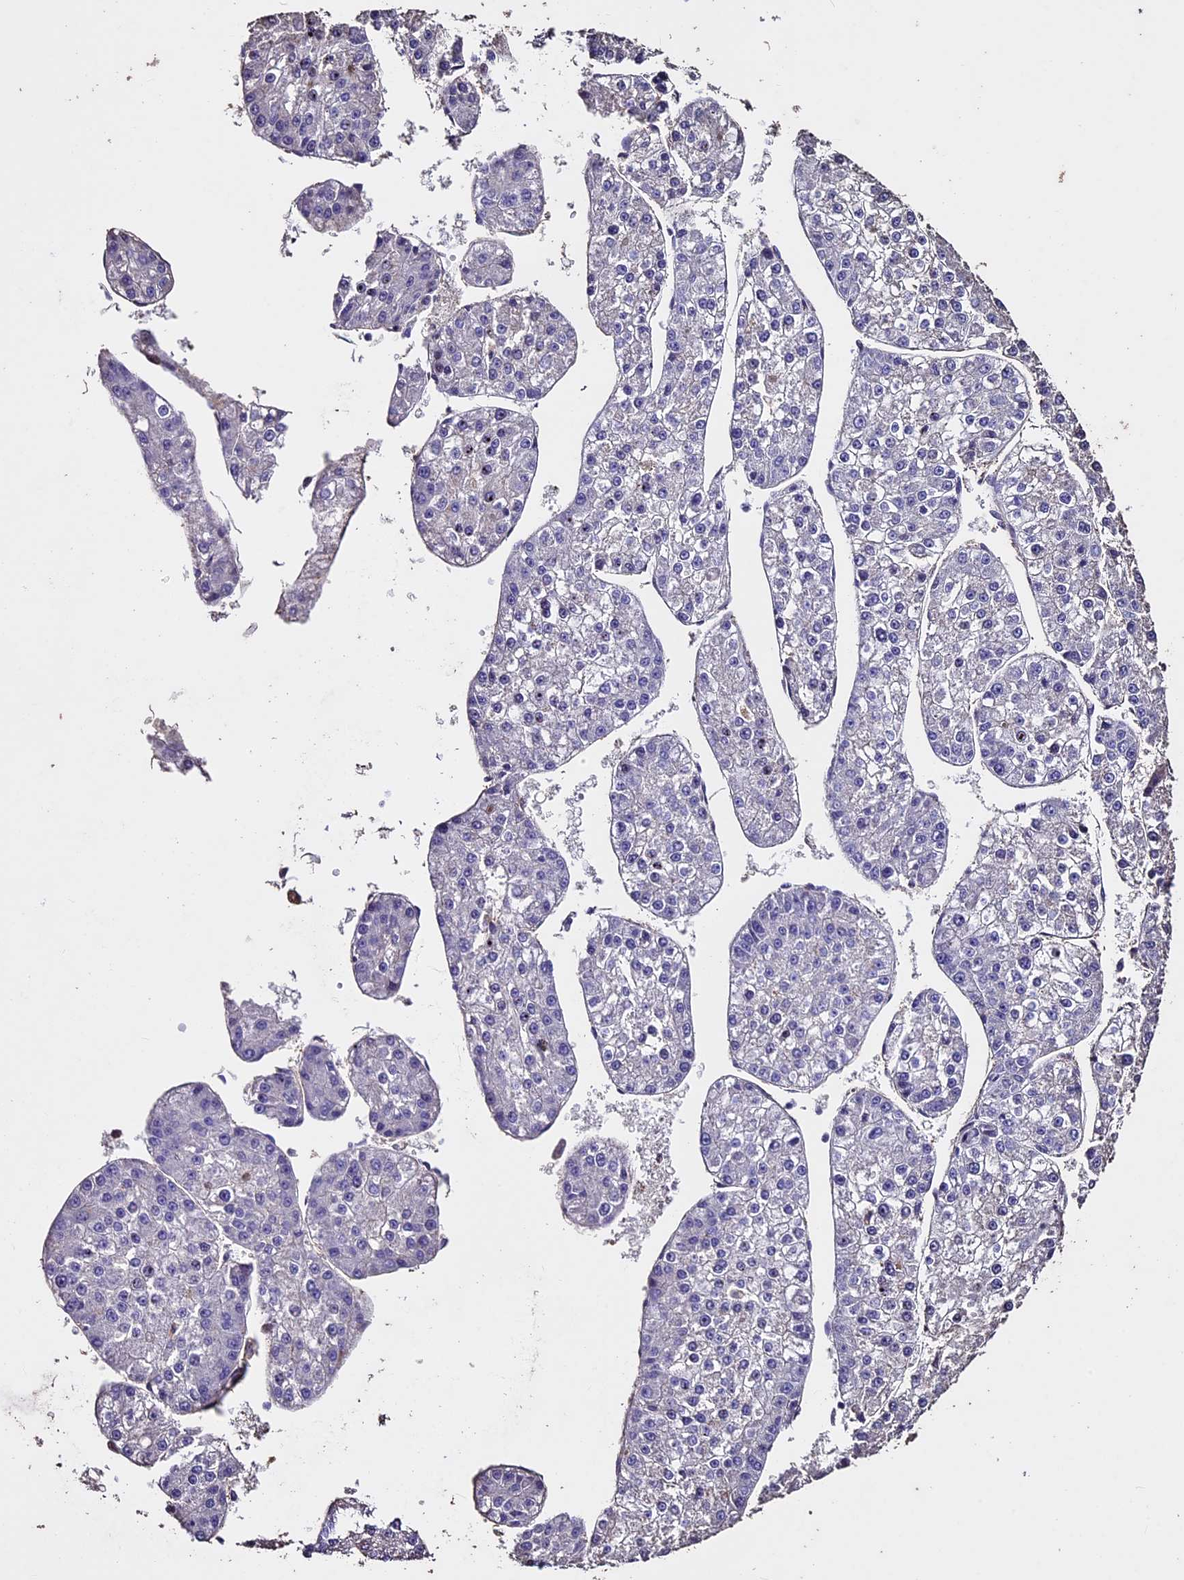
{"staining": {"intensity": "negative", "quantity": "none", "location": "none"}, "tissue": "liver cancer", "cell_type": "Tumor cells", "image_type": "cancer", "snomed": [{"axis": "morphology", "description": "Carcinoma, Hepatocellular, NOS"}, {"axis": "topography", "description": "Liver"}], "caption": "The immunohistochemistry (IHC) micrograph has no significant staining in tumor cells of liver hepatocellular carcinoma tissue.", "gene": "USB1", "patient": {"sex": "female", "age": 73}}